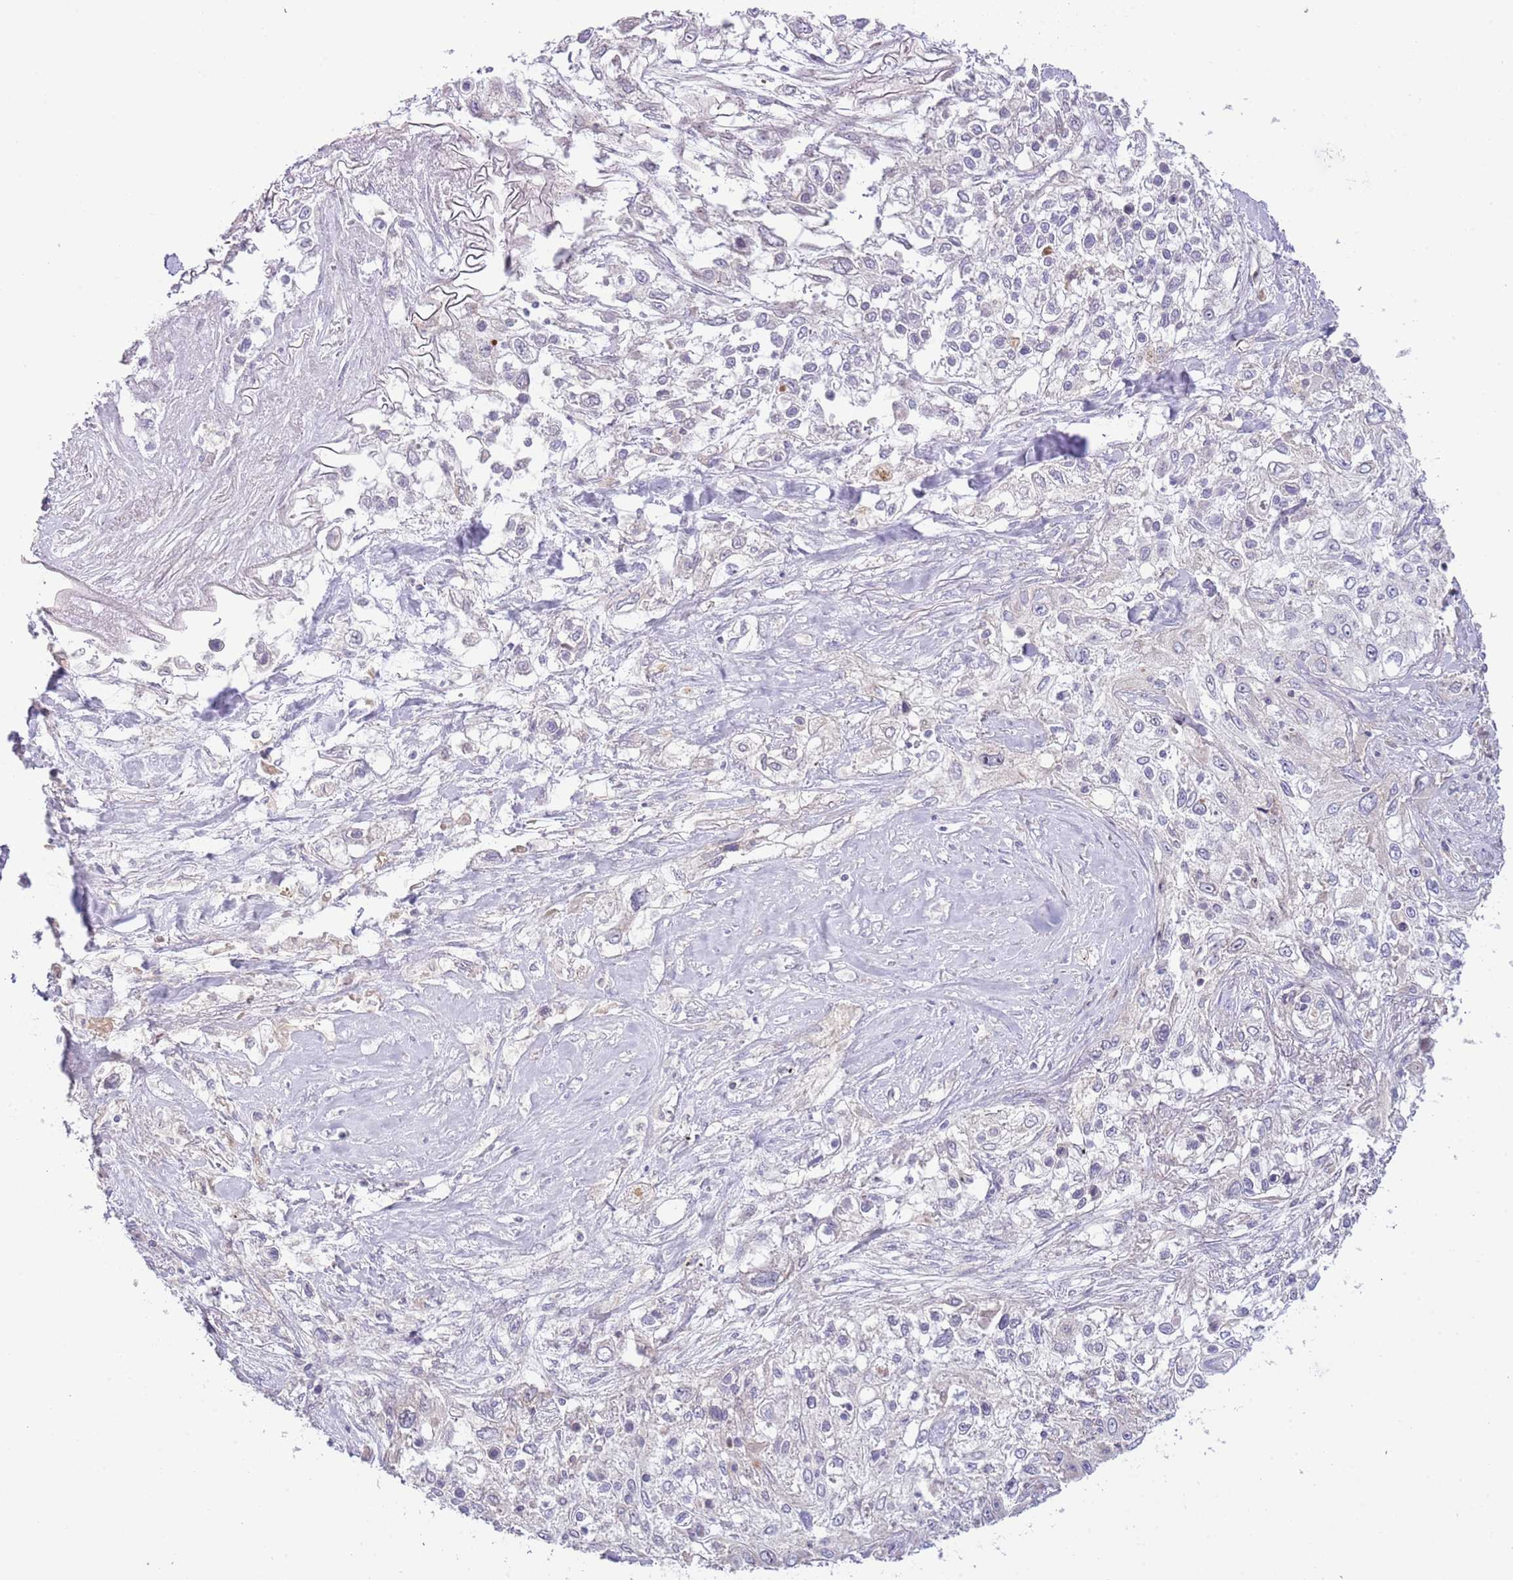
{"staining": {"intensity": "weak", "quantity": "<25%", "location": "cytoplasmic/membranous"}, "tissue": "lung cancer", "cell_type": "Tumor cells", "image_type": "cancer", "snomed": [{"axis": "morphology", "description": "Squamous cell carcinoma, NOS"}, {"axis": "topography", "description": "Lung"}], "caption": "High power microscopy photomicrograph of an immunohistochemistry photomicrograph of lung squamous cell carcinoma, revealing no significant staining in tumor cells.", "gene": "AP1S2", "patient": {"sex": "female", "age": 69}}